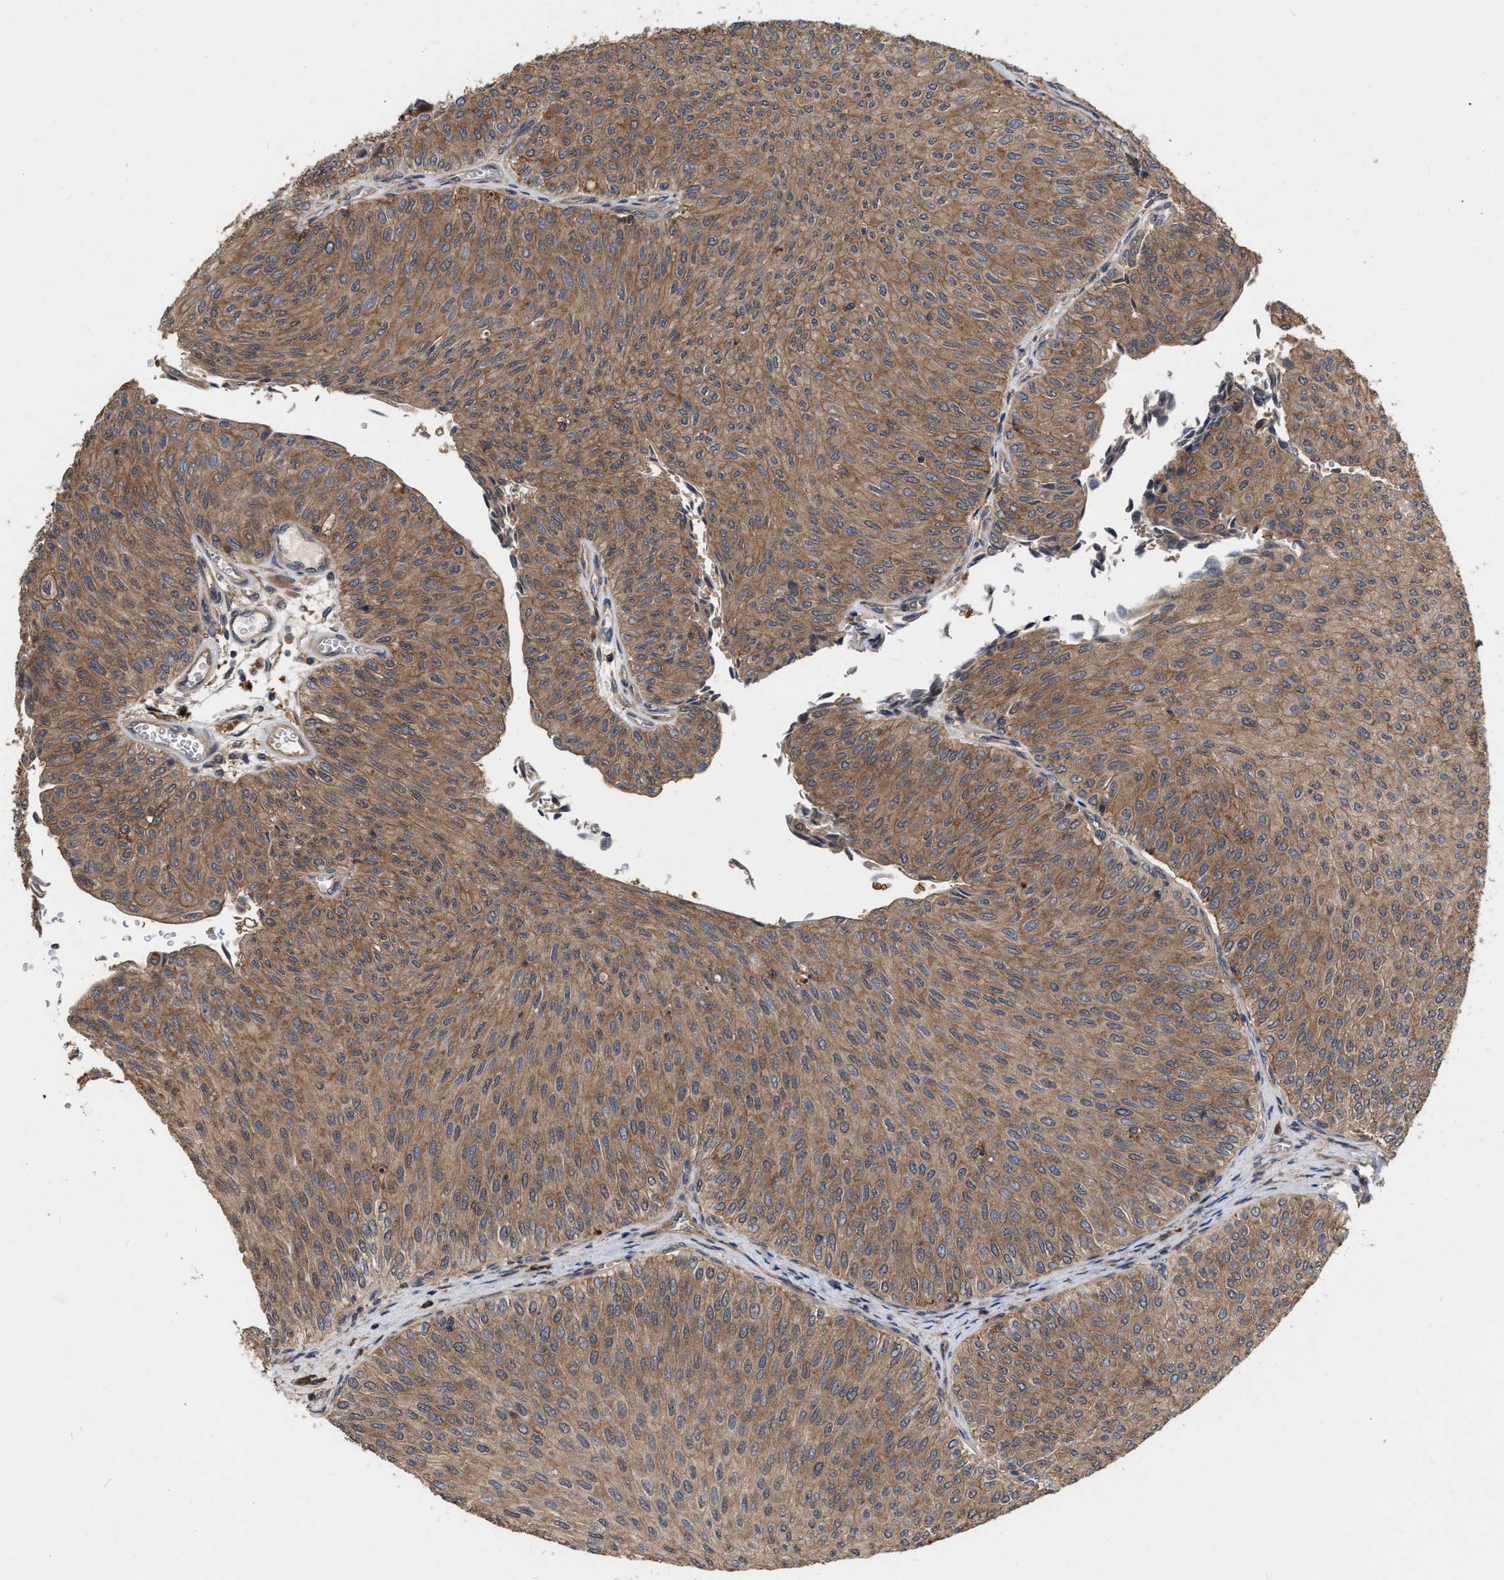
{"staining": {"intensity": "moderate", "quantity": ">75%", "location": "cytoplasmic/membranous"}, "tissue": "urothelial cancer", "cell_type": "Tumor cells", "image_type": "cancer", "snomed": [{"axis": "morphology", "description": "Urothelial carcinoma, Low grade"}, {"axis": "topography", "description": "Urinary bladder"}], "caption": "Urothelial cancer stained with a protein marker shows moderate staining in tumor cells.", "gene": "CDKN2C", "patient": {"sex": "male", "age": 78}}